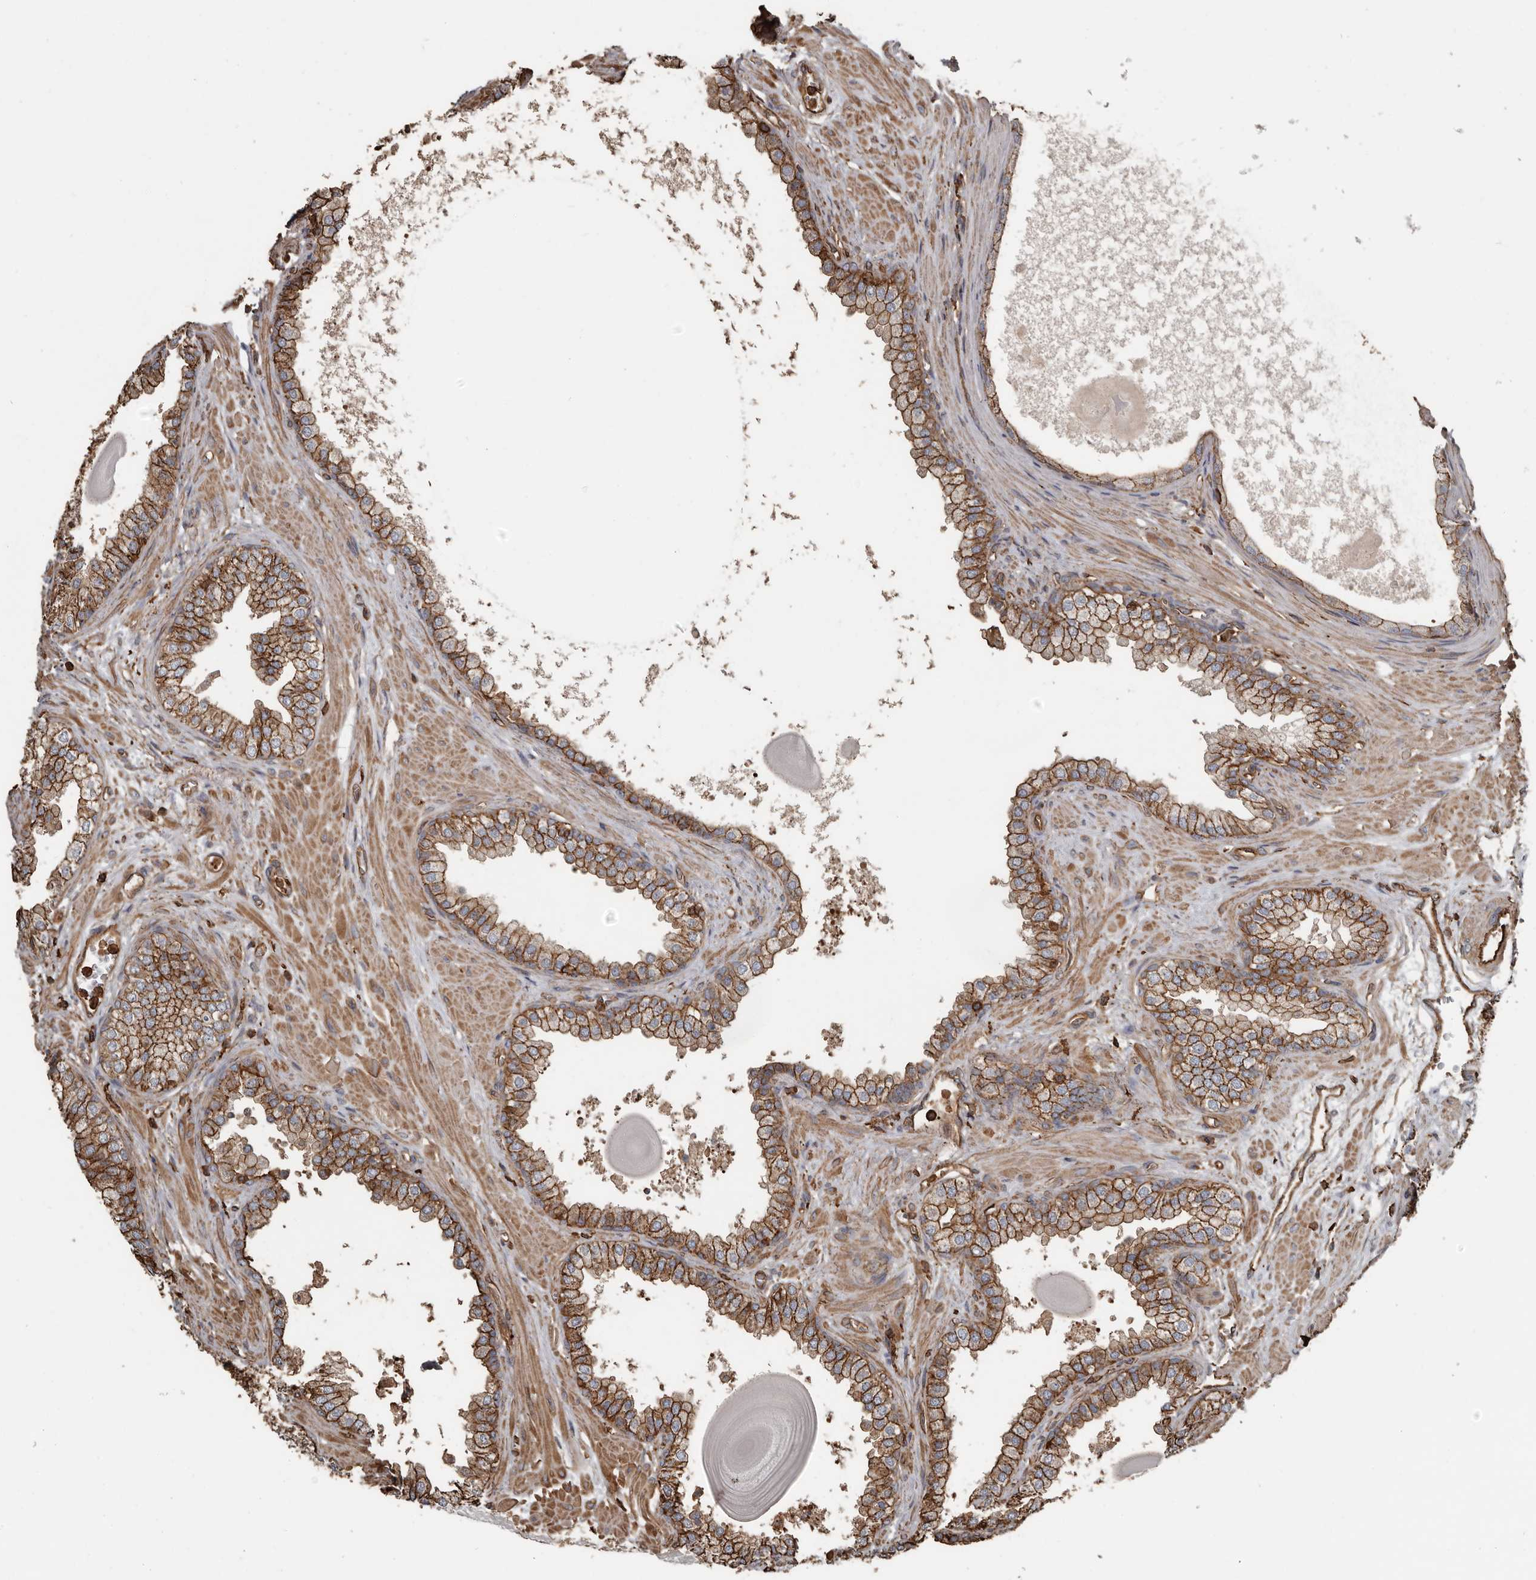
{"staining": {"intensity": "moderate", "quantity": "25%-75%", "location": "cytoplasmic/membranous"}, "tissue": "prostate", "cell_type": "Glandular cells", "image_type": "normal", "snomed": [{"axis": "morphology", "description": "Normal tissue, NOS"}, {"axis": "topography", "description": "Prostate"}], "caption": "Glandular cells reveal medium levels of moderate cytoplasmic/membranous expression in approximately 25%-75% of cells in unremarkable human prostate.", "gene": "DENND6B", "patient": {"sex": "male", "age": 48}}